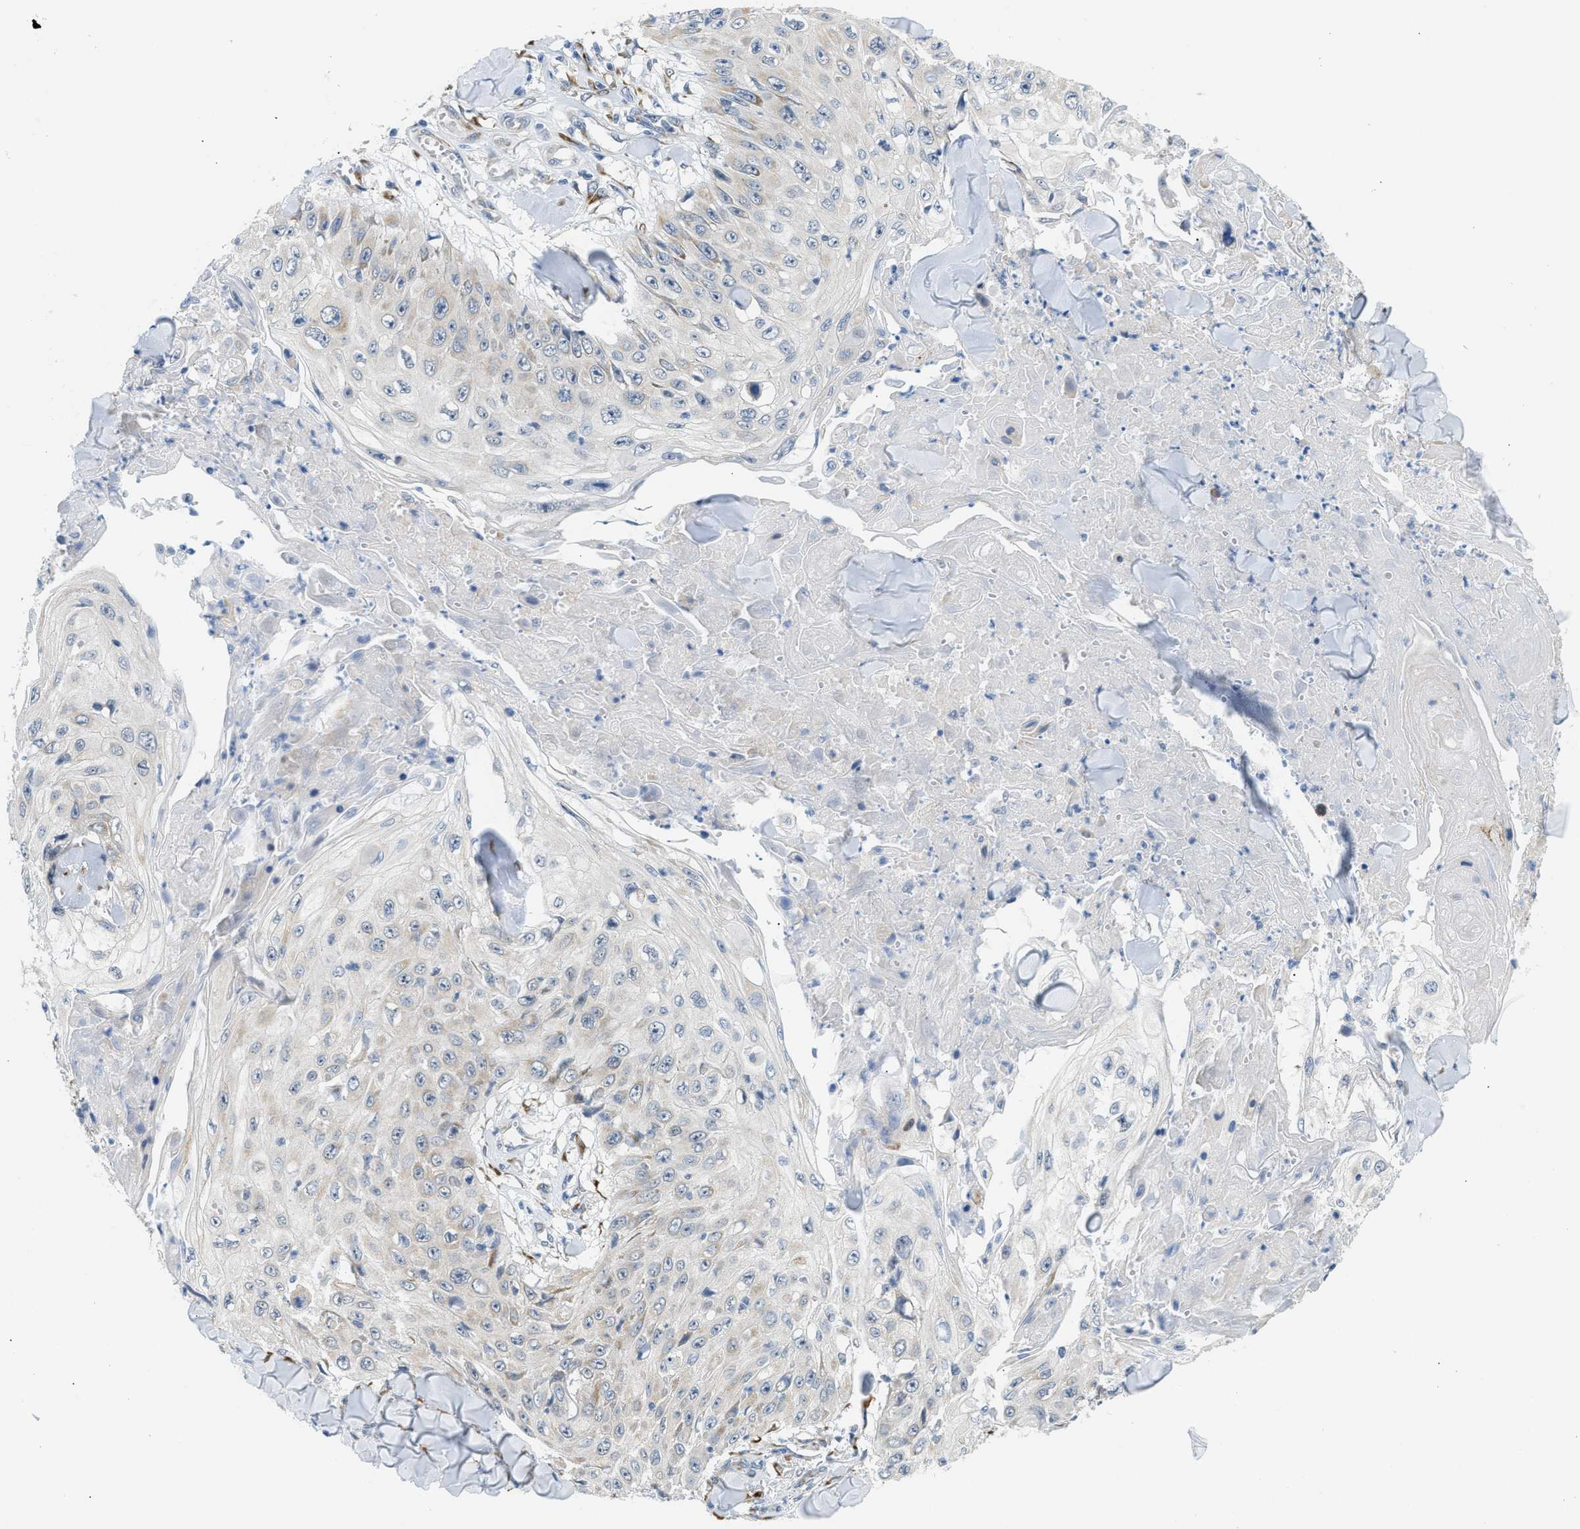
{"staining": {"intensity": "moderate", "quantity": "<25%", "location": "cytoplasmic/membranous"}, "tissue": "skin cancer", "cell_type": "Tumor cells", "image_type": "cancer", "snomed": [{"axis": "morphology", "description": "Squamous cell carcinoma, NOS"}, {"axis": "topography", "description": "Skin"}], "caption": "Immunohistochemistry (IHC) staining of skin cancer (squamous cell carcinoma), which demonstrates low levels of moderate cytoplasmic/membranous expression in approximately <25% of tumor cells indicating moderate cytoplasmic/membranous protein staining. The staining was performed using DAB (brown) for protein detection and nuclei were counterstained in hematoxylin (blue).", "gene": "KCNC2", "patient": {"sex": "male", "age": 86}}